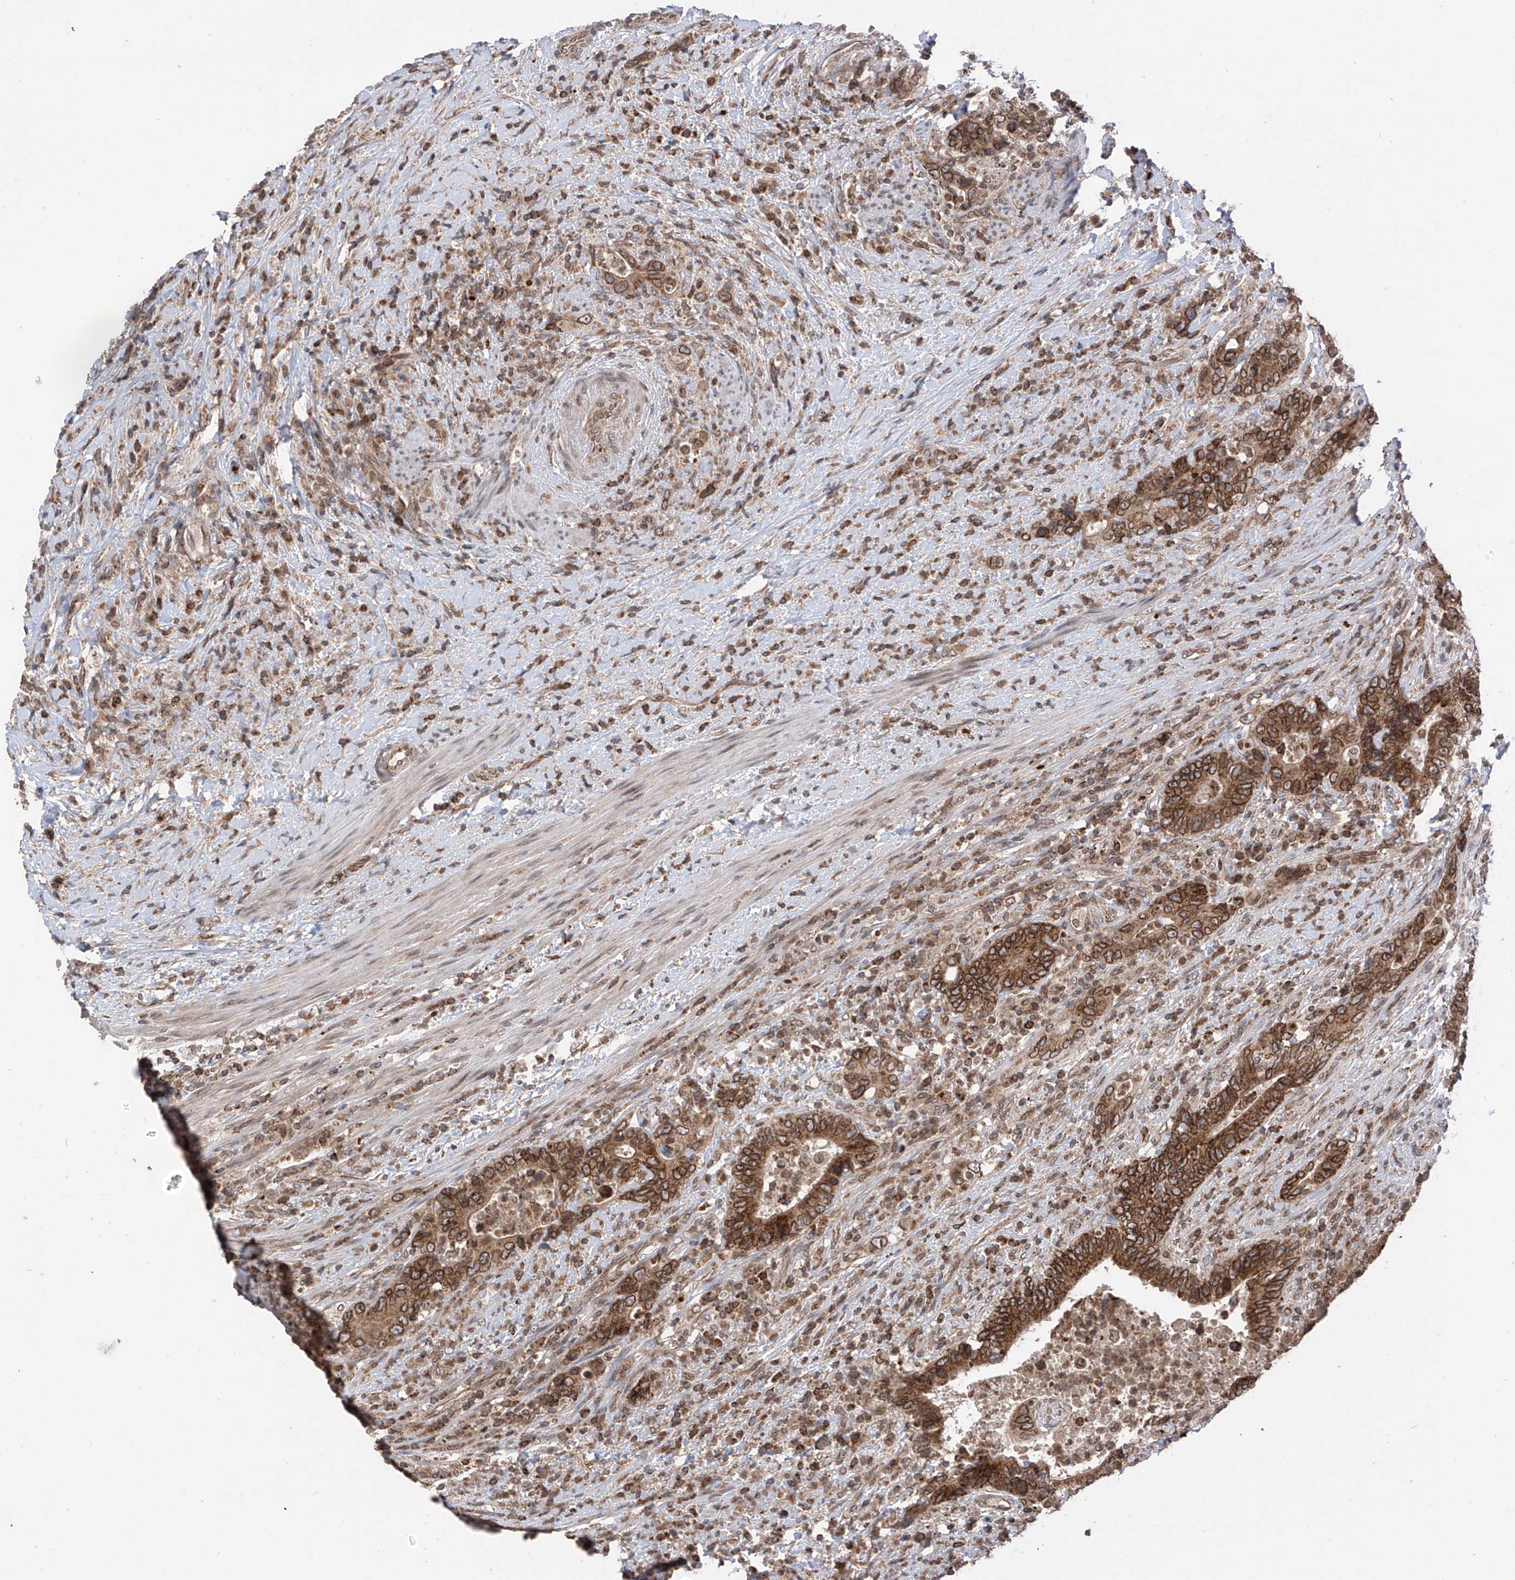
{"staining": {"intensity": "moderate", "quantity": ">75%", "location": "cytoplasmic/membranous,nuclear"}, "tissue": "colorectal cancer", "cell_type": "Tumor cells", "image_type": "cancer", "snomed": [{"axis": "morphology", "description": "Adenocarcinoma, NOS"}, {"axis": "topography", "description": "Colon"}], "caption": "Protein staining reveals moderate cytoplasmic/membranous and nuclear expression in about >75% of tumor cells in colorectal cancer (adenocarcinoma).", "gene": "AHCTF1", "patient": {"sex": "female", "age": 75}}